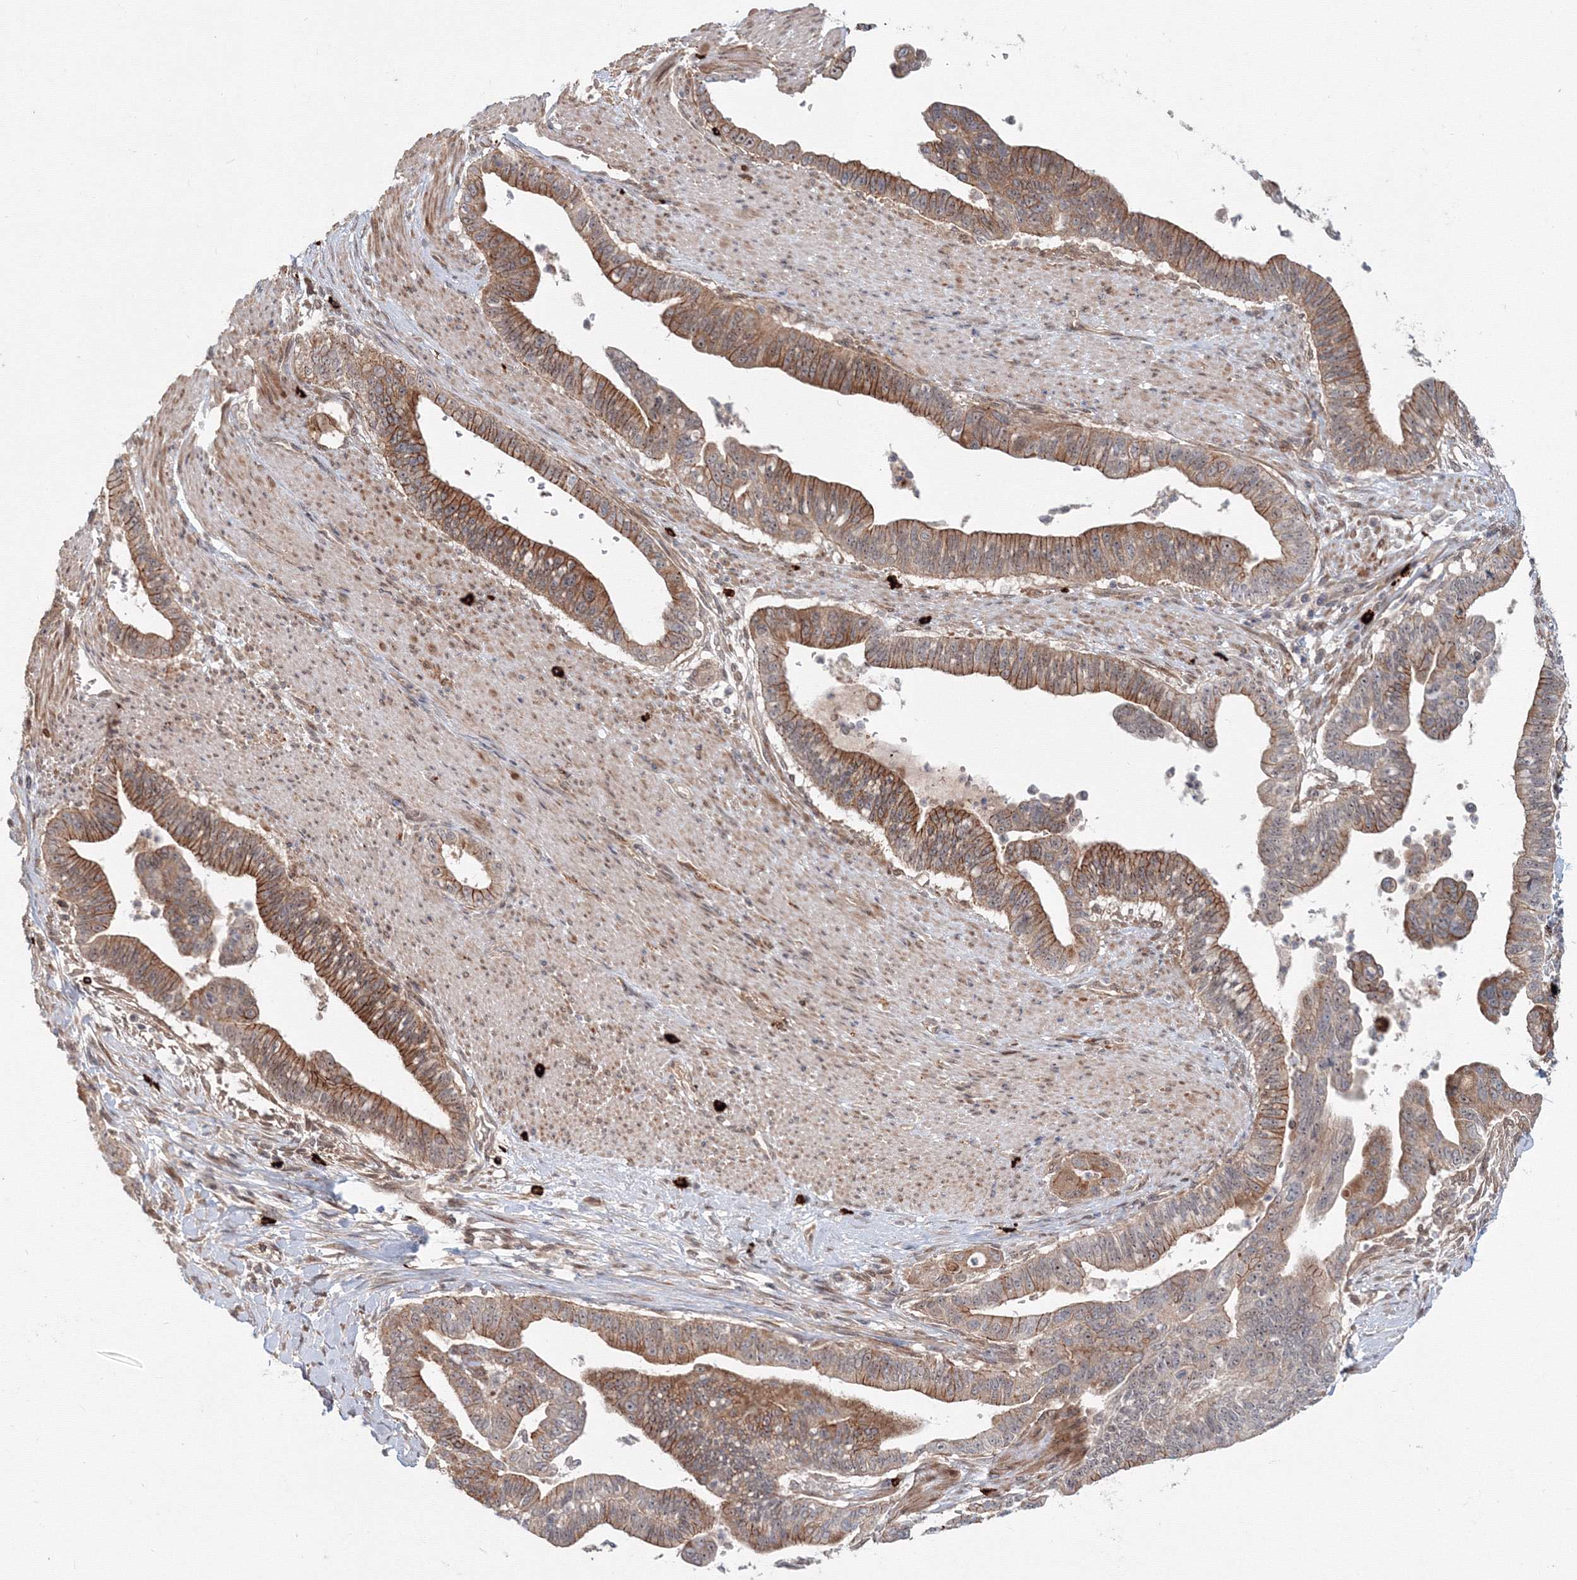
{"staining": {"intensity": "moderate", "quantity": ">75%", "location": "cytoplasmic/membranous"}, "tissue": "pancreatic cancer", "cell_type": "Tumor cells", "image_type": "cancer", "snomed": [{"axis": "morphology", "description": "Adenocarcinoma, NOS"}, {"axis": "topography", "description": "Pancreas"}], "caption": "Moderate cytoplasmic/membranous protein expression is appreciated in about >75% of tumor cells in pancreatic cancer.", "gene": "SH3PXD2A", "patient": {"sex": "male", "age": 70}}